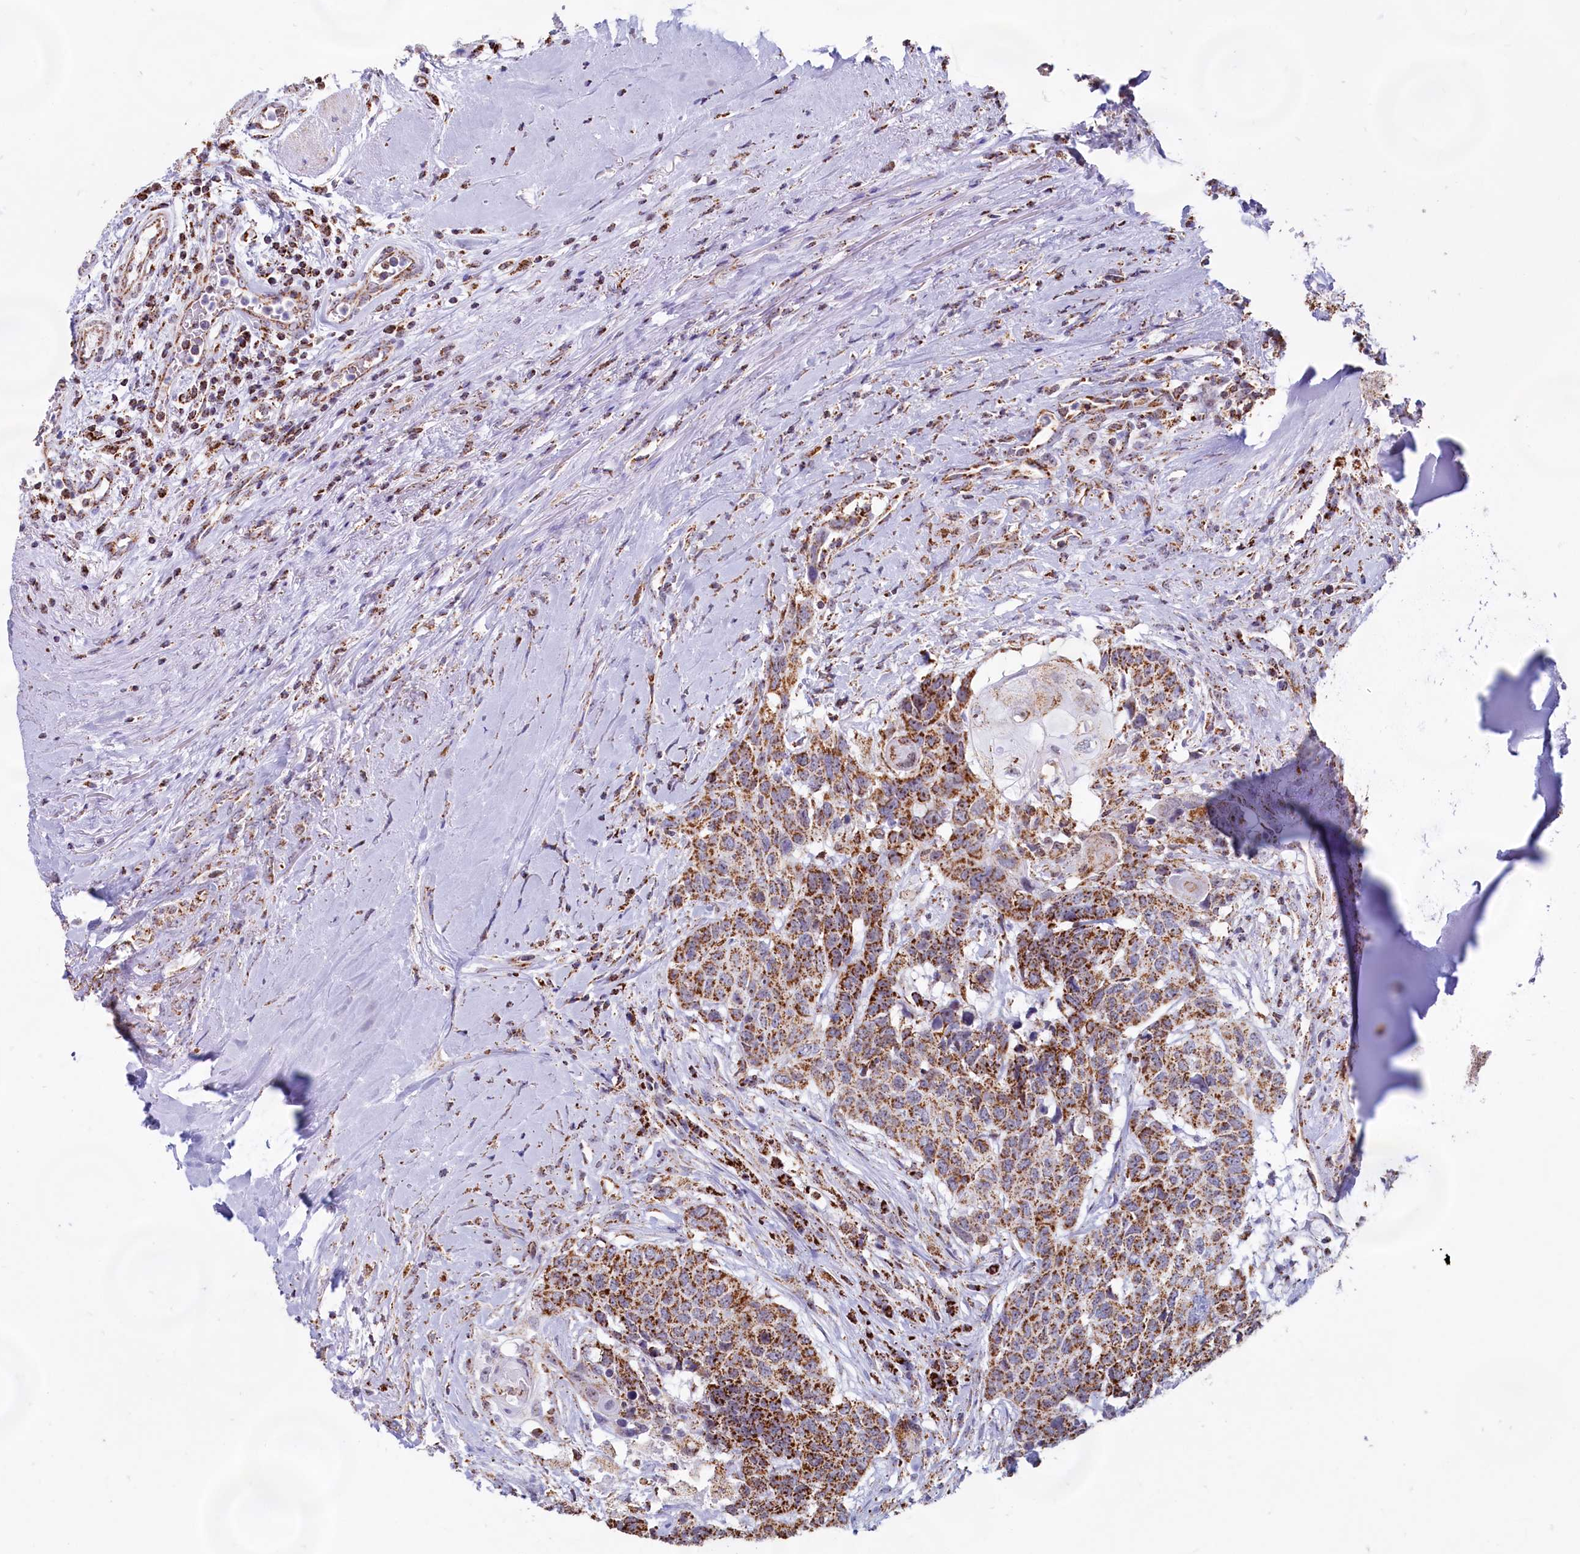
{"staining": {"intensity": "strong", "quantity": ">75%", "location": "cytoplasmic/membranous"}, "tissue": "head and neck cancer", "cell_type": "Tumor cells", "image_type": "cancer", "snomed": [{"axis": "morphology", "description": "Squamous cell carcinoma, NOS"}, {"axis": "topography", "description": "Head-Neck"}], "caption": "Tumor cells display high levels of strong cytoplasmic/membranous positivity in about >75% of cells in head and neck cancer (squamous cell carcinoma).", "gene": "C1D", "patient": {"sex": "male", "age": 66}}